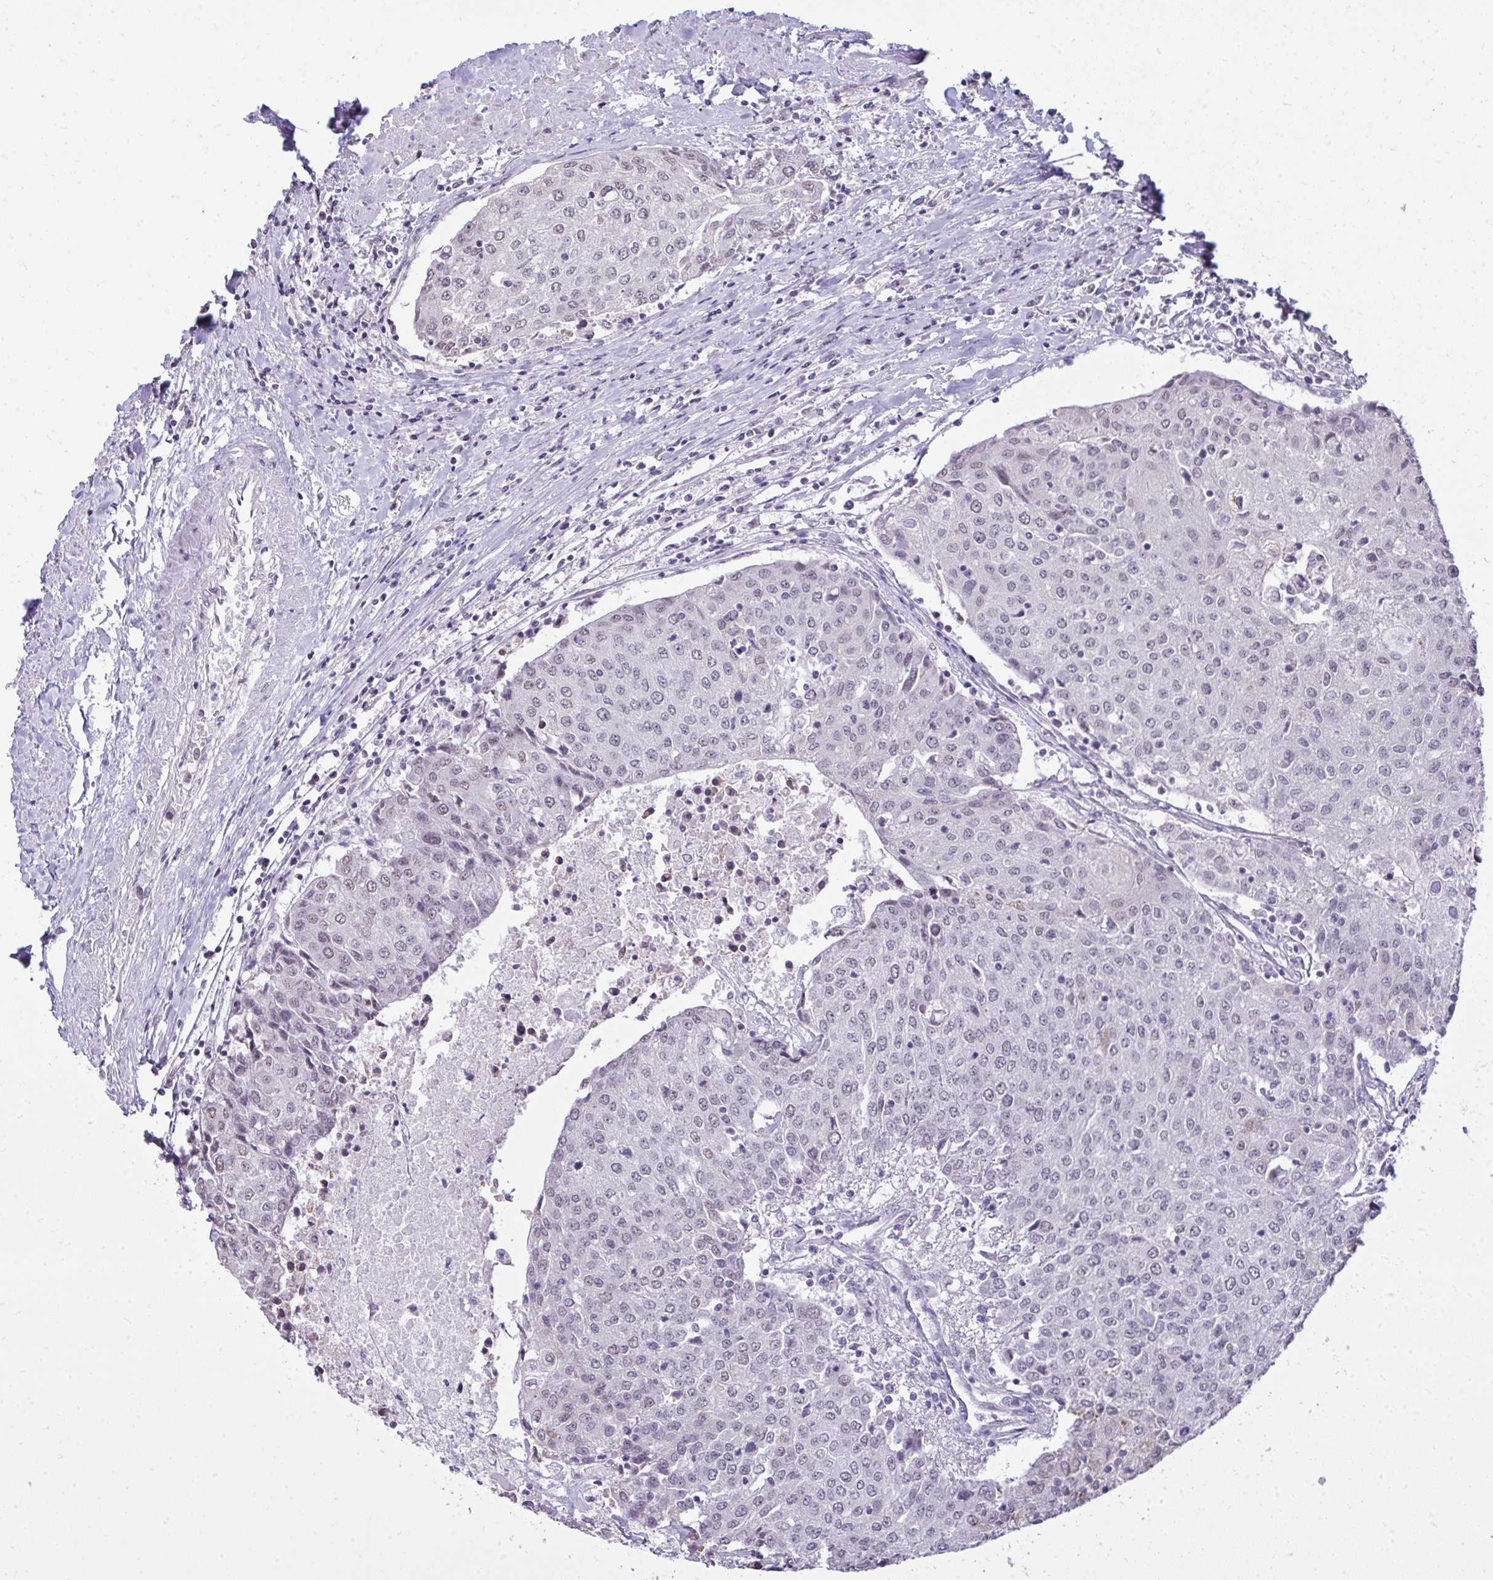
{"staining": {"intensity": "weak", "quantity": "<25%", "location": "nuclear"}, "tissue": "urothelial cancer", "cell_type": "Tumor cells", "image_type": "cancer", "snomed": [{"axis": "morphology", "description": "Urothelial carcinoma, High grade"}, {"axis": "topography", "description": "Urinary bladder"}], "caption": "Immunohistochemistry (IHC) histopathology image of neoplastic tissue: human urothelial carcinoma (high-grade) stained with DAB exhibits no significant protein expression in tumor cells.", "gene": "NPPA", "patient": {"sex": "female", "age": 85}}